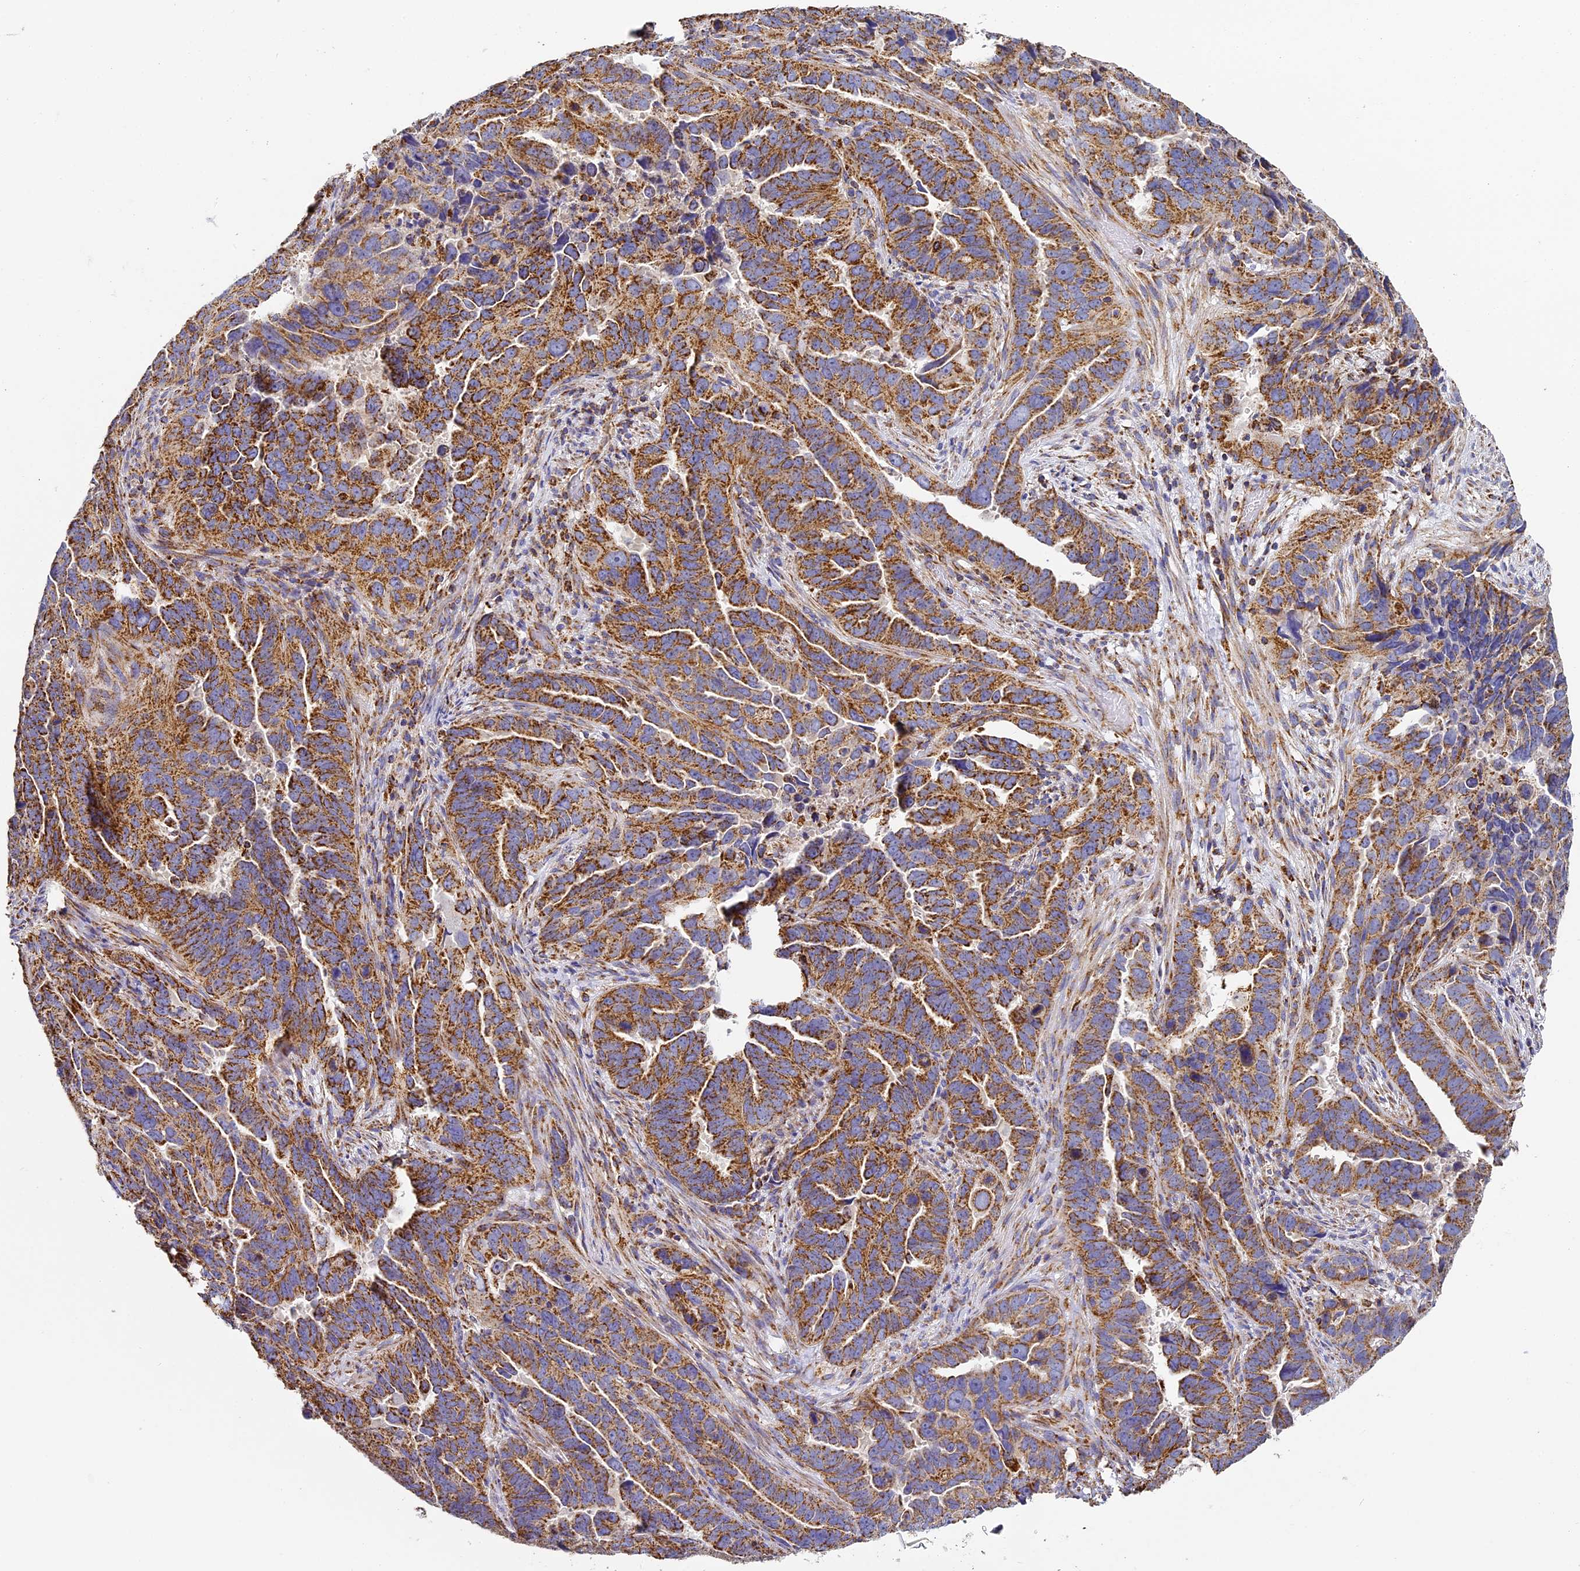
{"staining": {"intensity": "strong", "quantity": ">75%", "location": "cytoplasmic/membranous"}, "tissue": "endometrial cancer", "cell_type": "Tumor cells", "image_type": "cancer", "snomed": [{"axis": "morphology", "description": "Adenocarcinoma, NOS"}, {"axis": "topography", "description": "Endometrium"}], "caption": "IHC micrograph of neoplastic tissue: endometrial adenocarcinoma stained using immunohistochemistry (IHC) demonstrates high levels of strong protein expression localized specifically in the cytoplasmic/membranous of tumor cells, appearing as a cytoplasmic/membranous brown color.", "gene": "STK17A", "patient": {"sex": "female", "age": 65}}